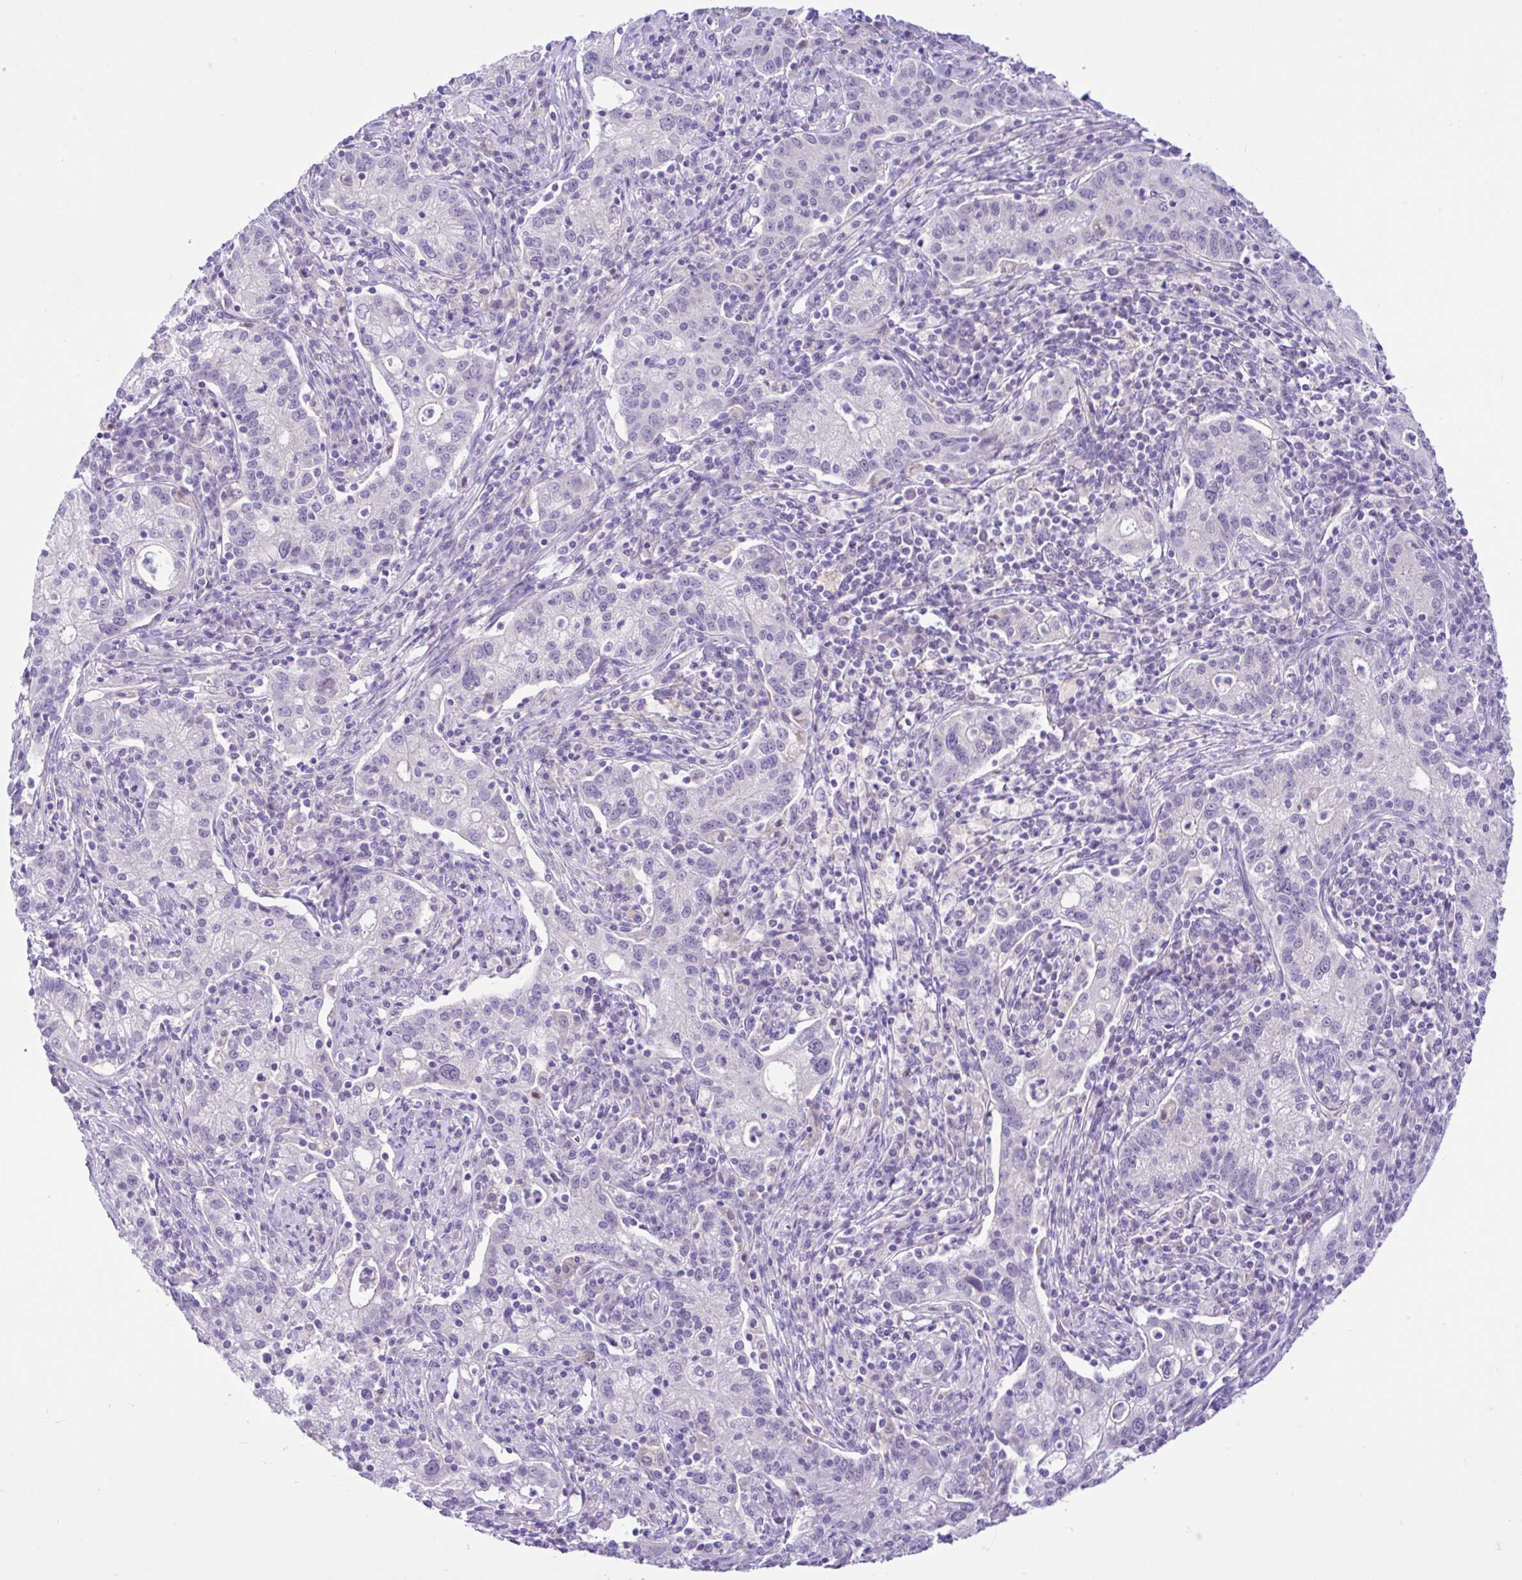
{"staining": {"intensity": "negative", "quantity": "none", "location": "none"}, "tissue": "cervical cancer", "cell_type": "Tumor cells", "image_type": "cancer", "snomed": [{"axis": "morphology", "description": "Normal tissue, NOS"}, {"axis": "morphology", "description": "Adenocarcinoma, NOS"}, {"axis": "topography", "description": "Cervix"}], "caption": "Cervical adenocarcinoma was stained to show a protein in brown. There is no significant positivity in tumor cells.", "gene": "ANO4", "patient": {"sex": "female", "age": 44}}